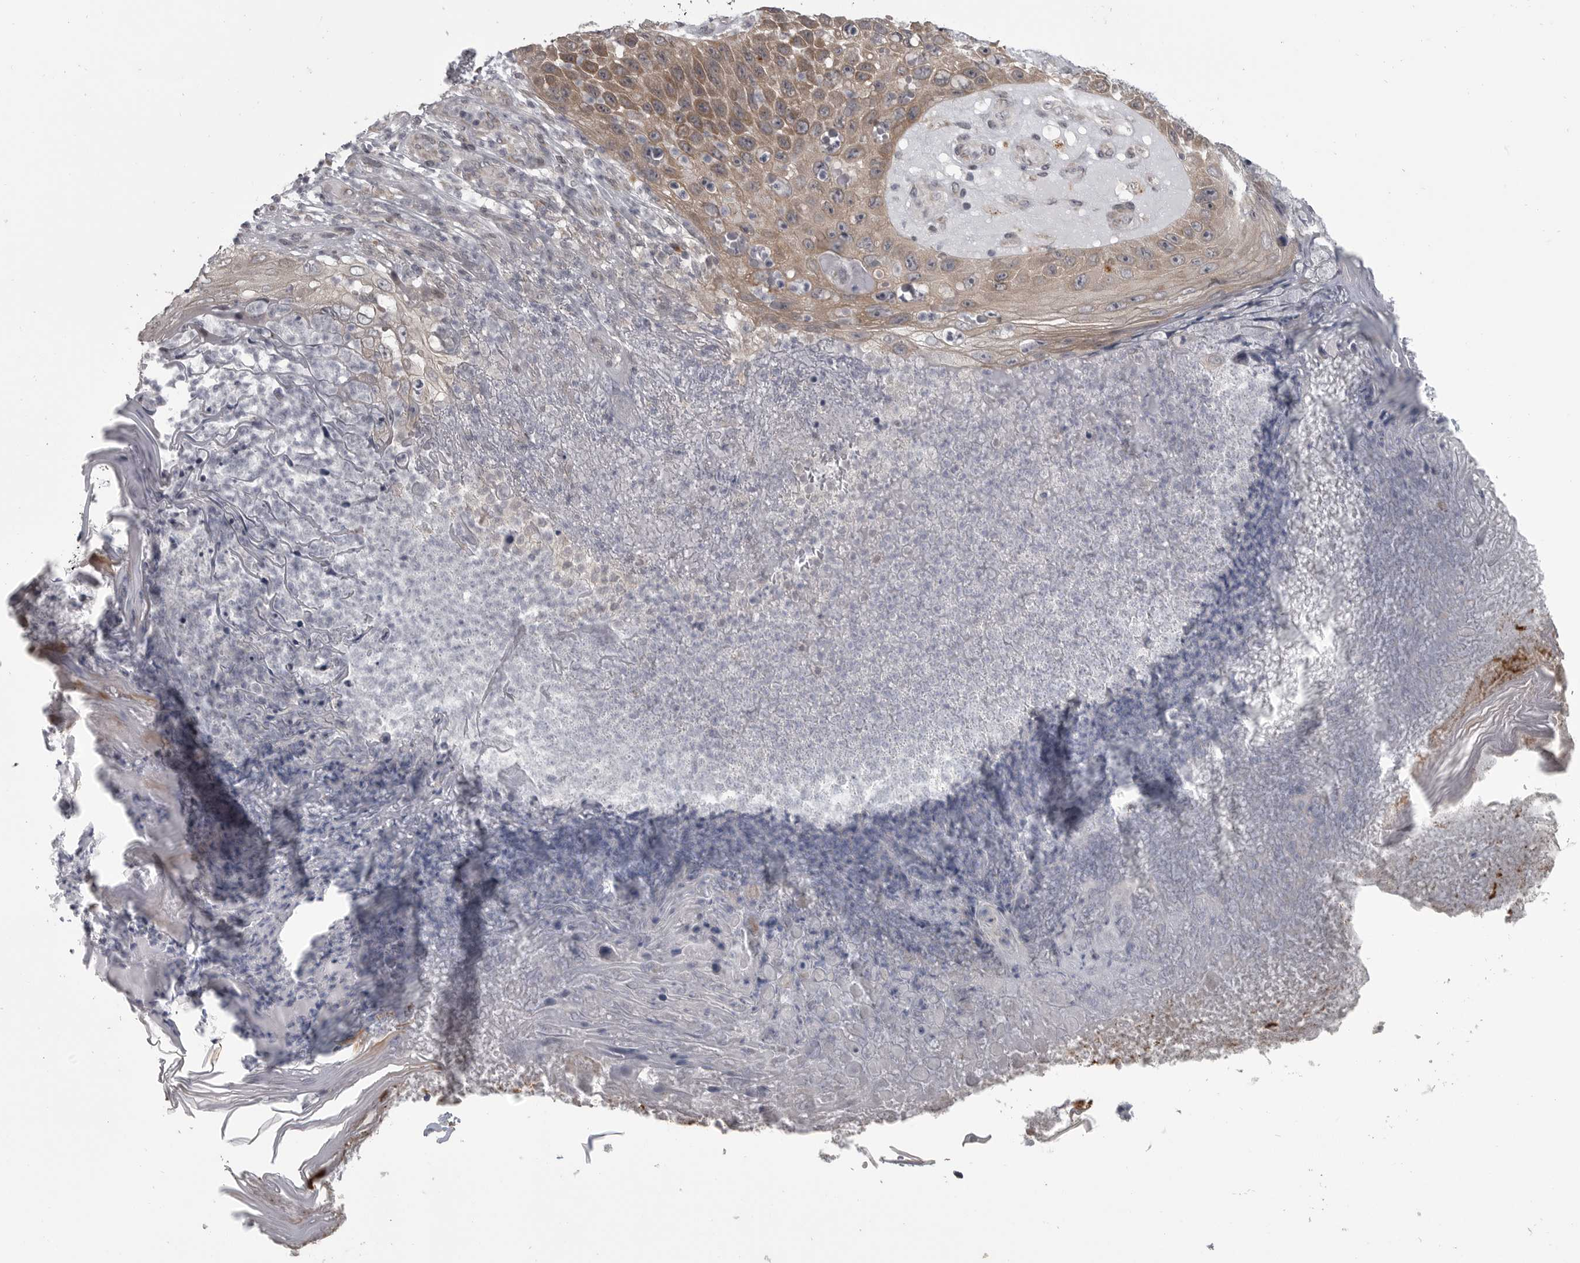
{"staining": {"intensity": "moderate", "quantity": ">75%", "location": "cytoplasmic/membranous"}, "tissue": "skin cancer", "cell_type": "Tumor cells", "image_type": "cancer", "snomed": [{"axis": "morphology", "description": "Squamous cell carcinoma, NOS"}, {"axis": "topography", "description": "Skin"}], "caption": "DAB immunohistochemical staining of human squamous cell carcinoma (skin) shows moderate cytoplasmic/membranous protein staining in about >75% of tumor cells.", "gene": "PPP1R9A", "patient": {"sex": "female", "age": 88}}